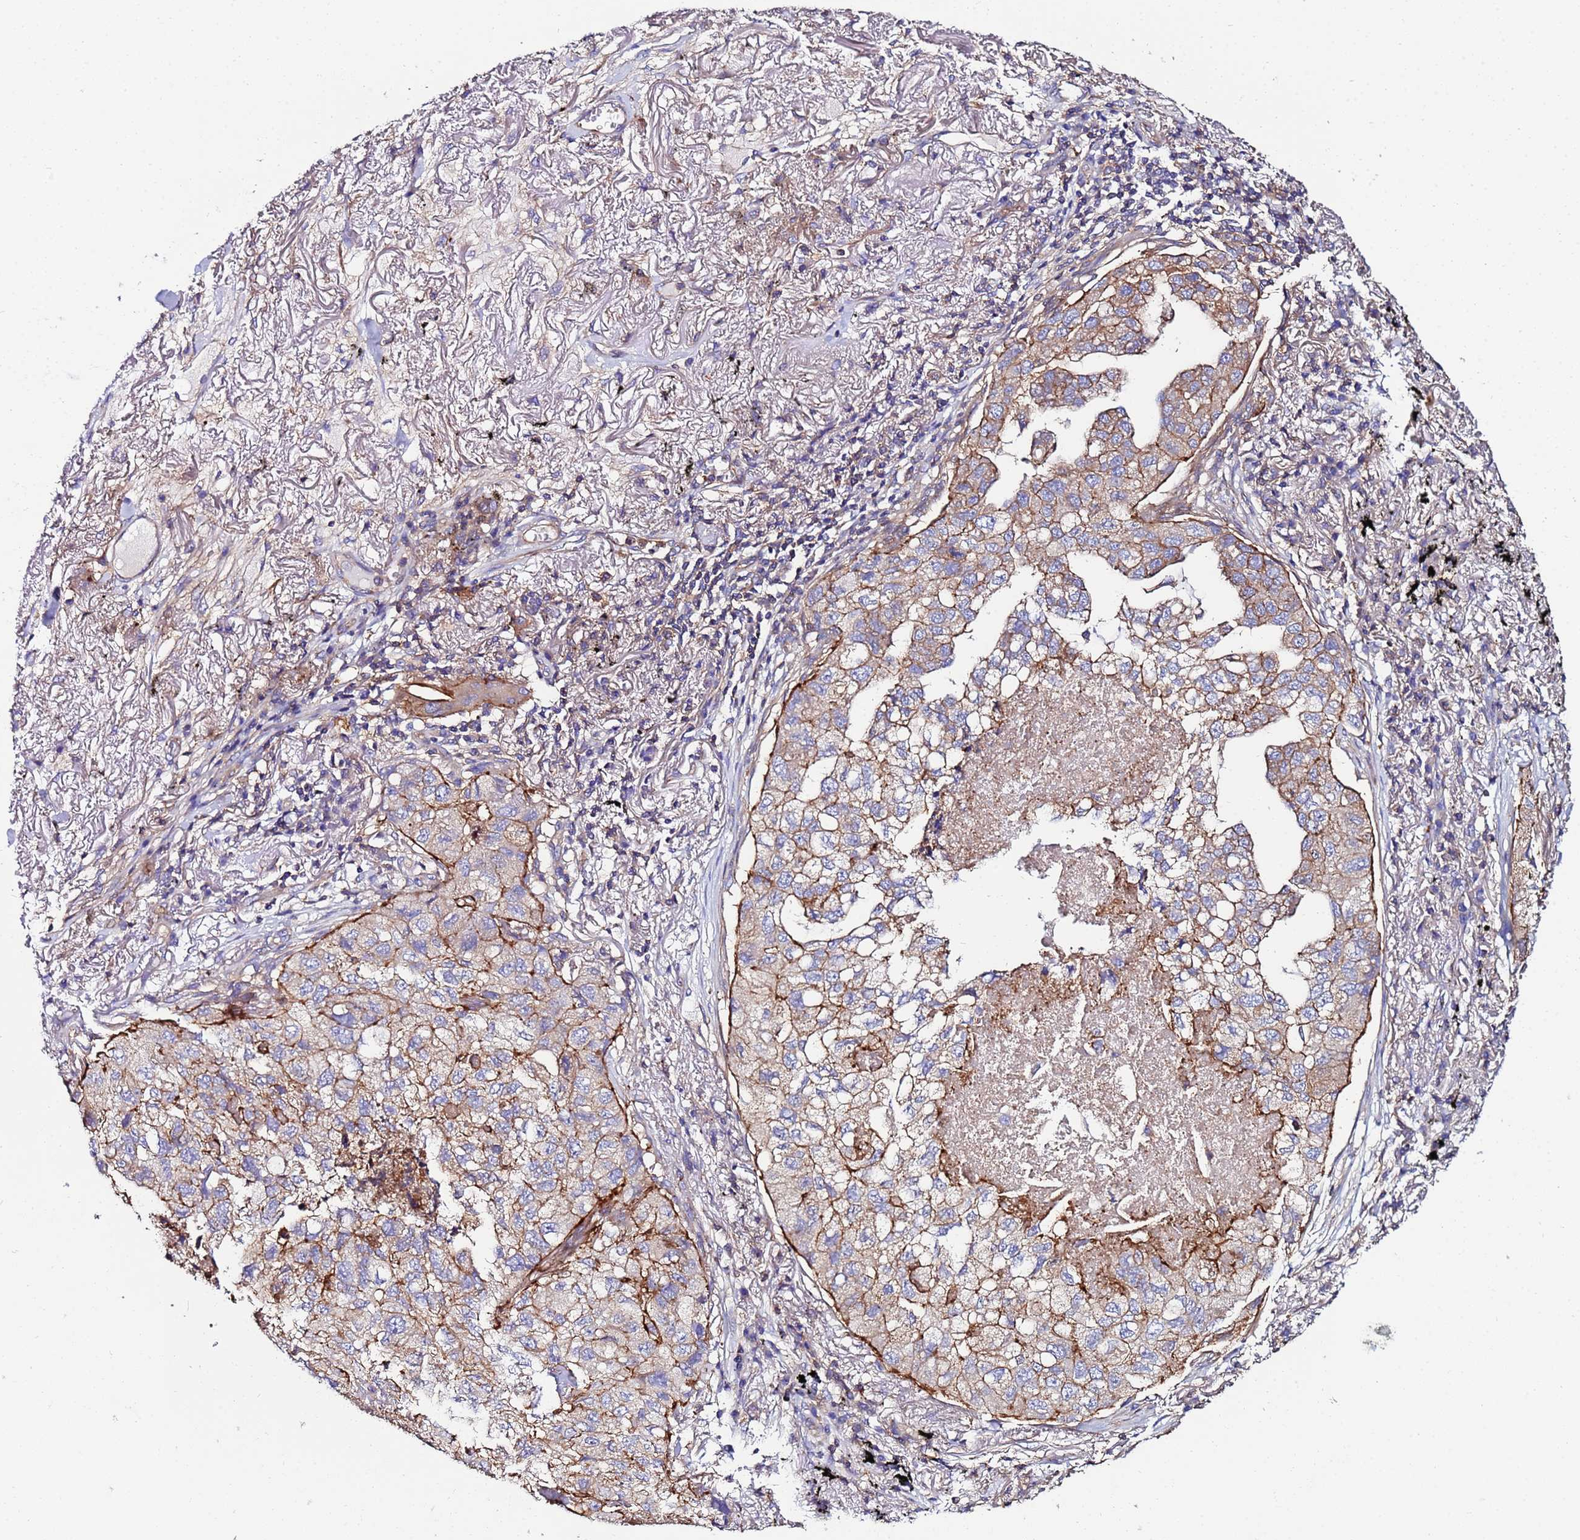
{"staining": {"intensity": "moderate", "quantity": "25%-75%", "location": "cytoplasmic/membranous"}, "tissue": "lung cancer", "cell_type": "Tumor cells", "image_type": "cancer", "snomed": [{"axis": "morphology", "description": "Adenocarcinoma, NOS"}, {"axis": "topography", "description": "Lung"}], "caption": "A medium amount of moderate cytoplasmic/membranous staining is identified in approximately 25%-75% of tumor cells in lung cancer tissue.", "gene": "POTEE", "patient": {"sex": "male", "age": 65}}